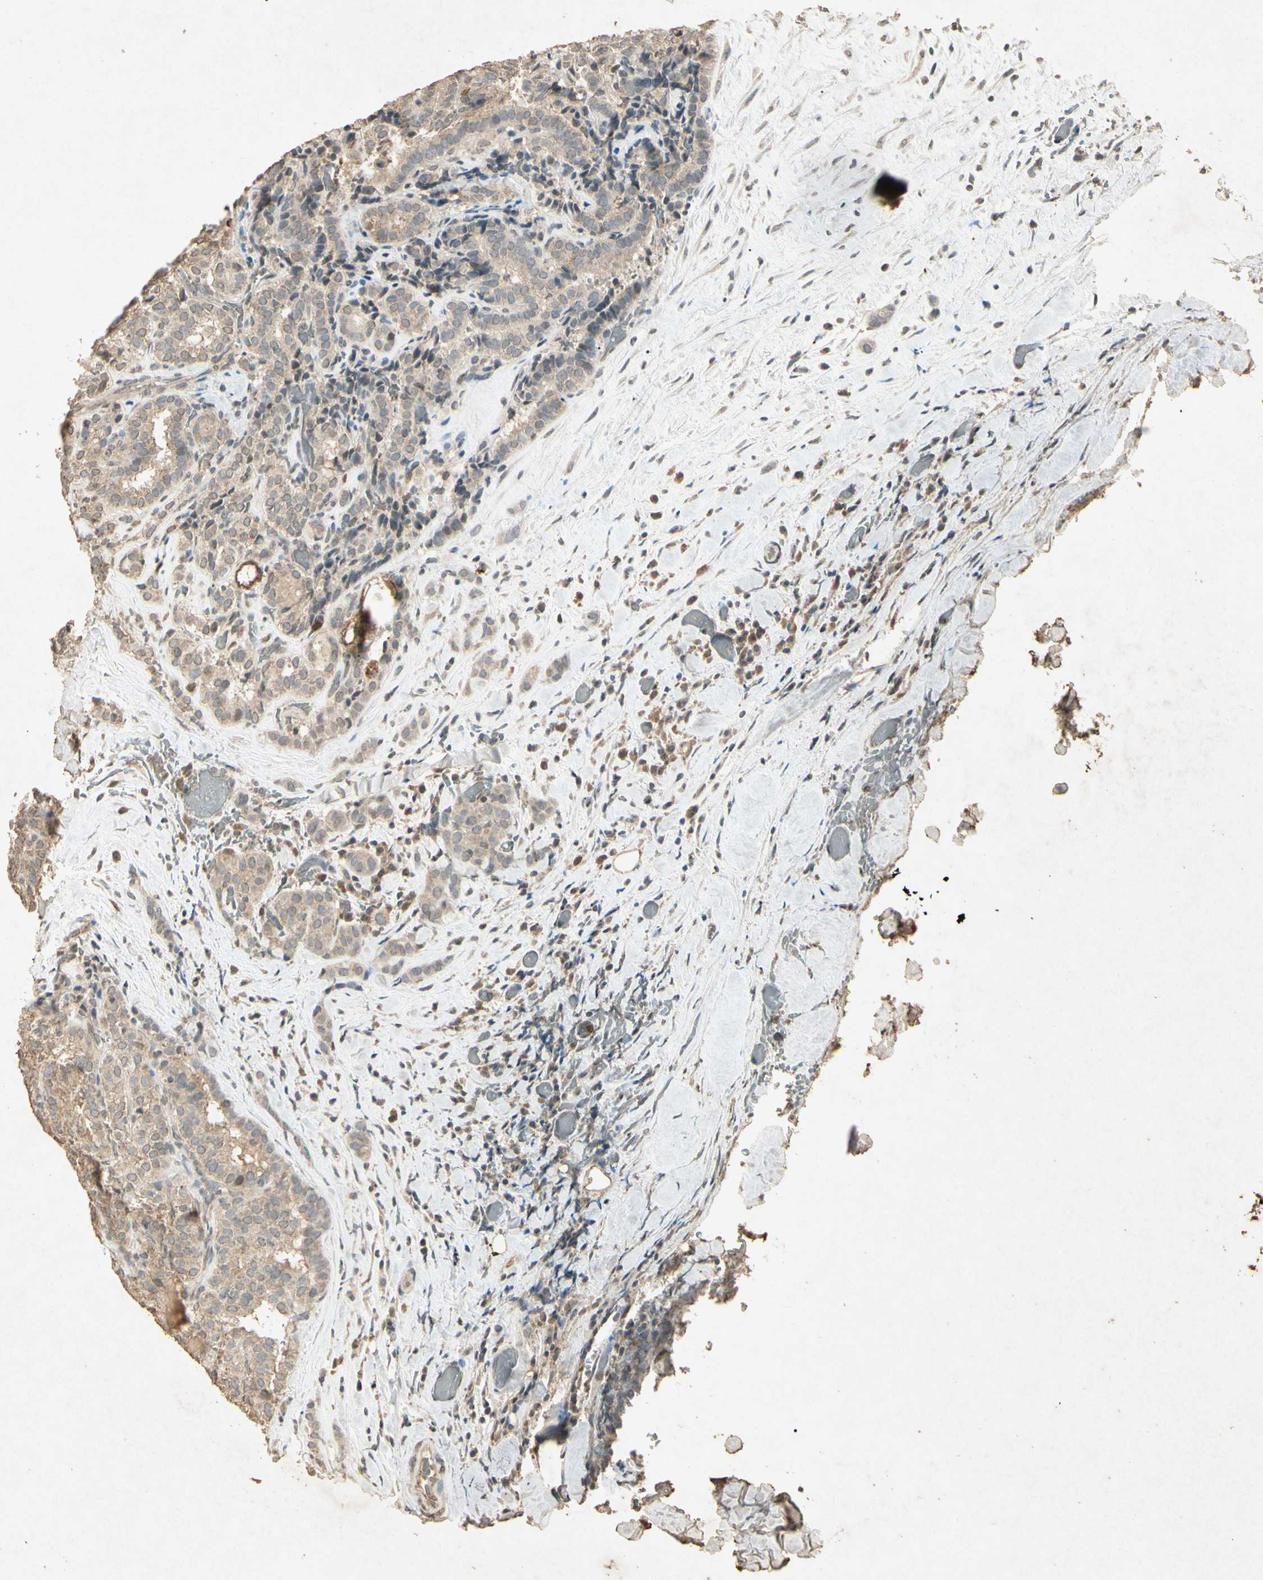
{"staining": {"intensity": "weak", "quantity": ">75%", "location": "cytoplasmic/membranous"}, "tissue": "thyroid cancer", "cell_type": "Tumor cells", "image_type": "cancer", "snomed": [{"axis": "morphology", "description": "Normal tissue, NOS"}, {"axis": "morphology", "description": "Papillary adenocarcinoma, NOS"}, {"axis": "topography", "description": "Thyroid gland"}], "caption": "The micrograph demonstrates immunohistochemical staining of thyroid papillary adenocarcinoma. There is weak cytoplasmic/membranous staining is identified in about >75% of tumor cells.", "gene": "MSRB1", "patient": {"sex": "female", "age": 30}}